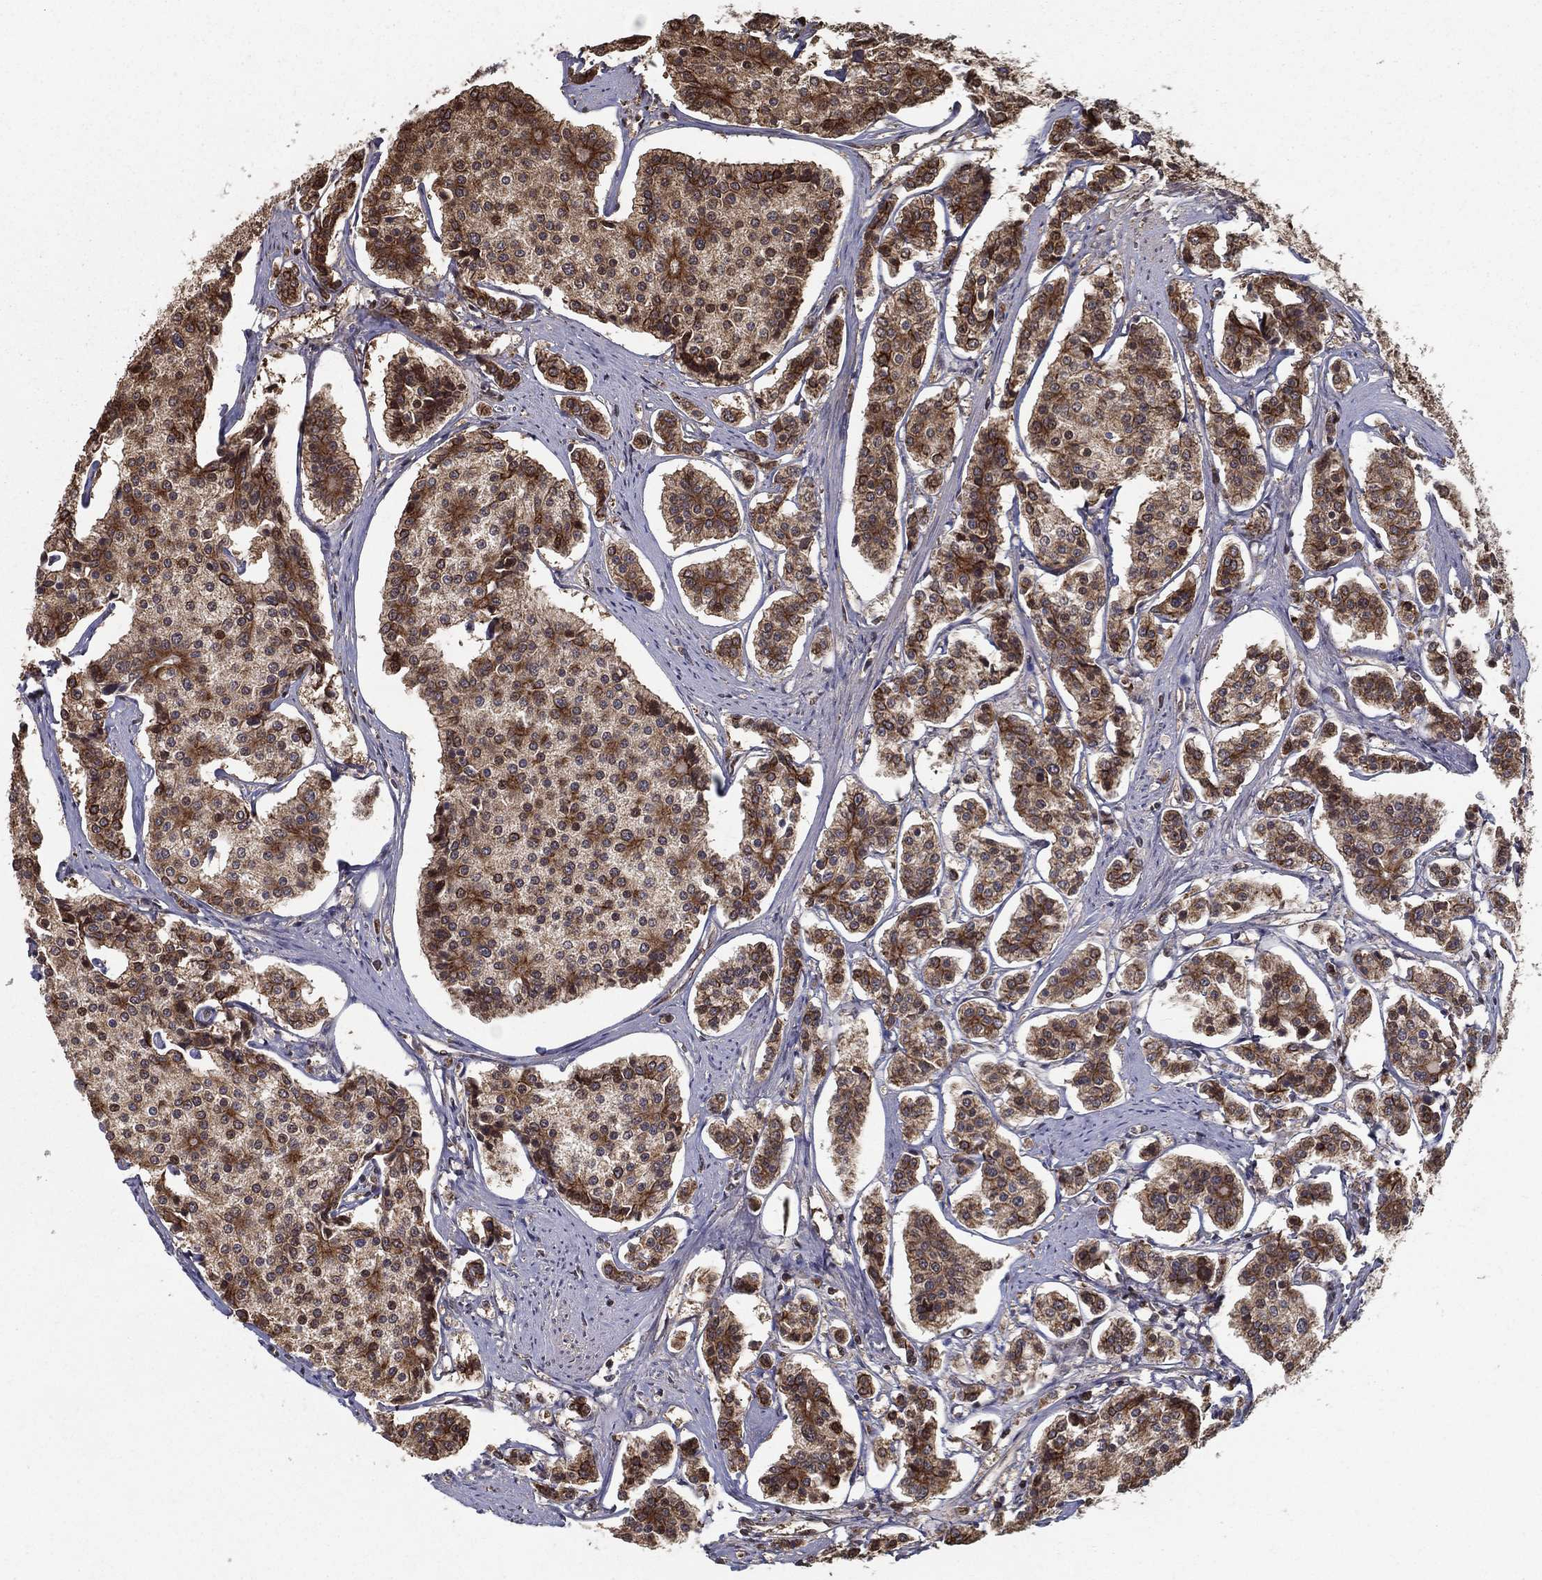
{"staining": {"intensity": "strong", "quantity": "25%-75%", "location": "cytoplasmic/membranous"}, "tissue": "carcinoid", "cell_type": "Tumor cells", "image_type": "cancer", "snomed": [{"axis": "morphology", "description": "Carcinoid, malignant, NOS"}, {"axis": "topography", "description": "Small intestine"}], "caption": "A micrograph of carcinoid (malignant) stained for a protein demonstrates strong cytoplasmic/membranous brown staining in tumor cells. Using DAB (3,3'-diaminobenzidine) (brown) and hematoxylin (blue) stains, captured at high magnification using brightfield microscopy.", "gene": "SLC6A6", "patient": {"sex": "female", "age": 65}}